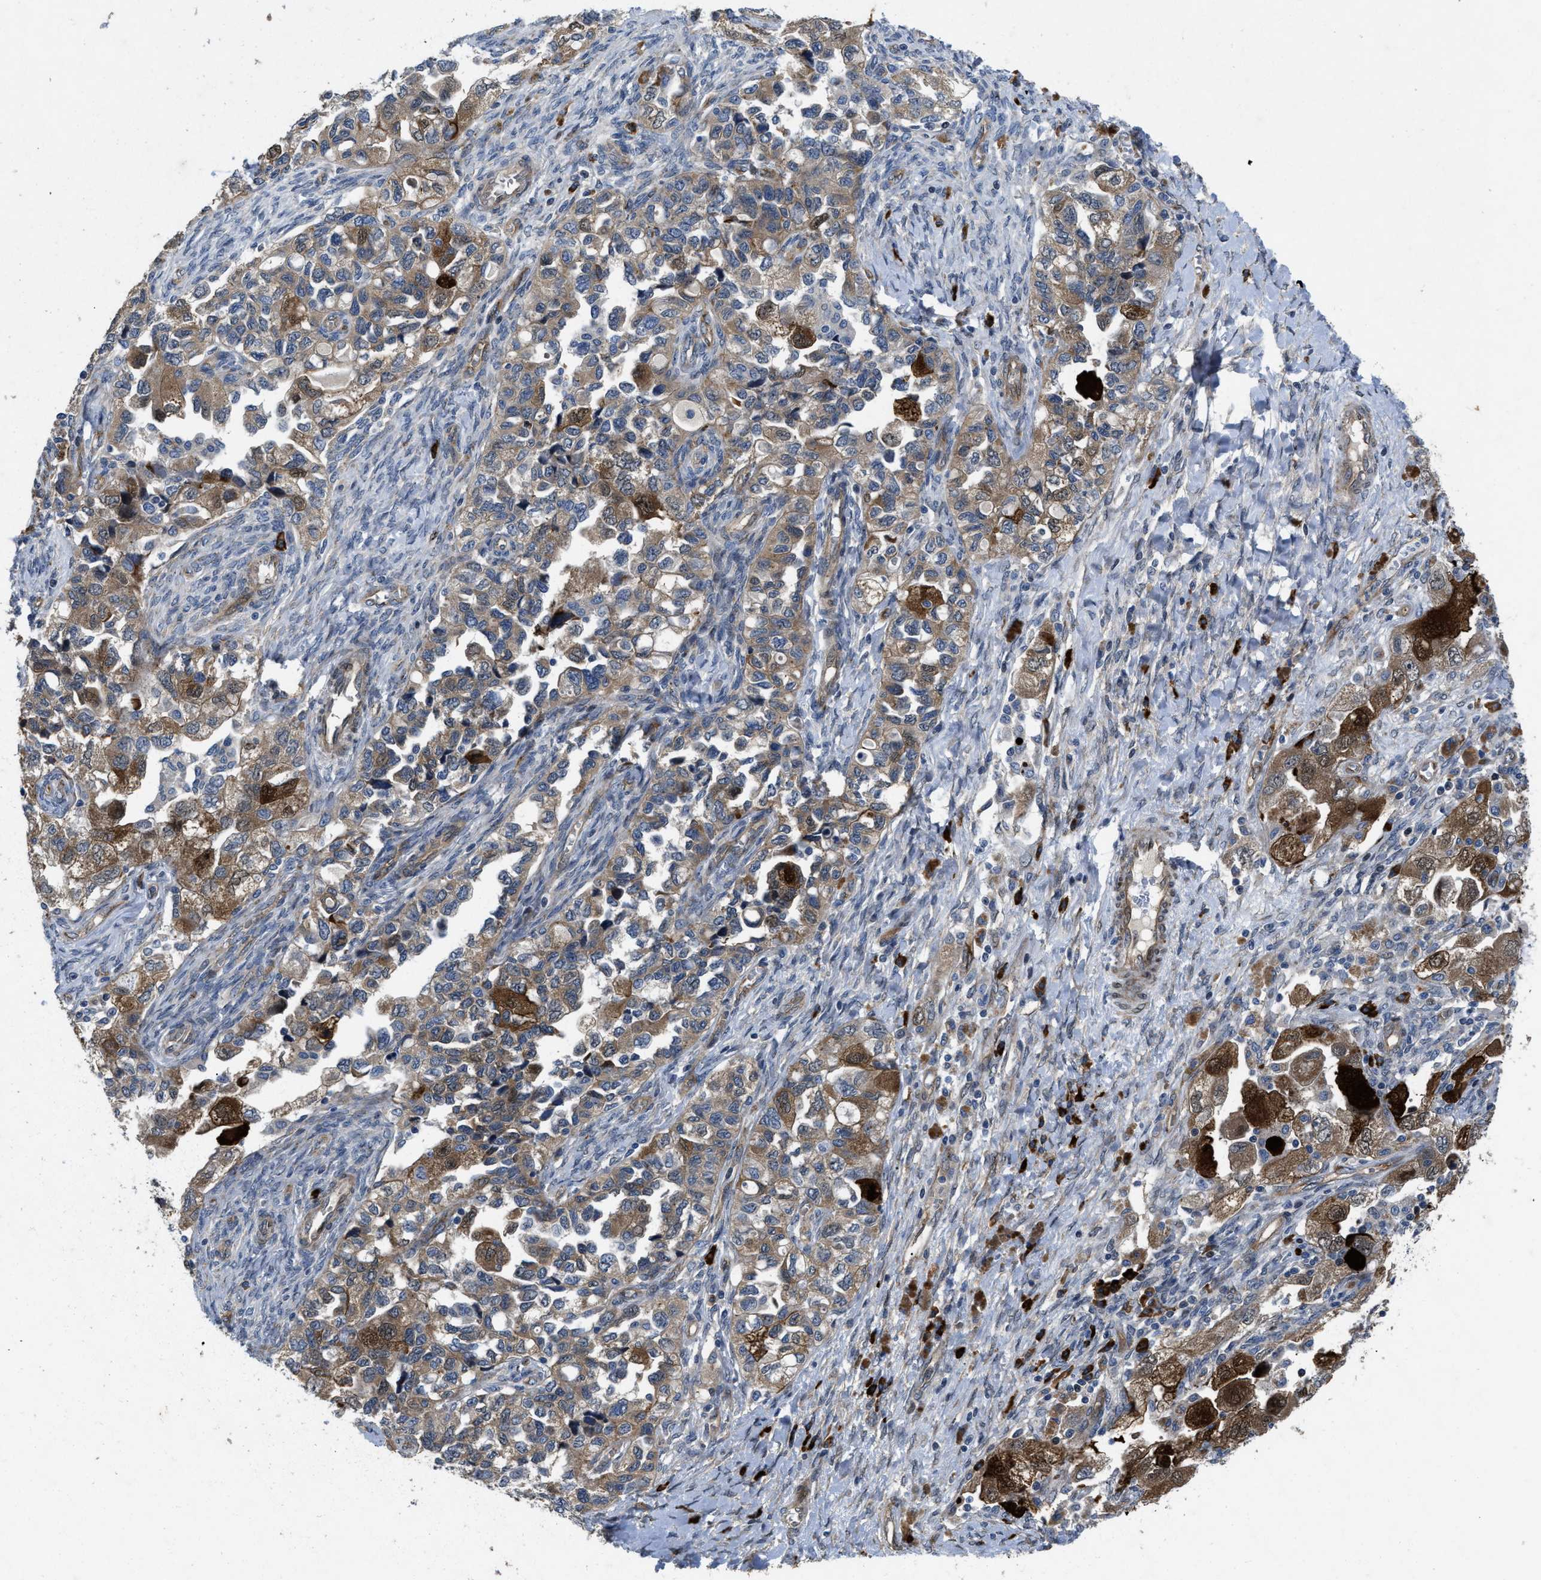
{"staining": {"intensity": "moderate", "quantity": ">75%", "location": "cytoplasmic/membranous,nuclear"}, "tissue": "ovarian cancer", "cell_type": "Tumor cells", "image_type": "cancer", "snomed": [{"axis": "morphology", "description": "Carcinoma, NOS"}, {"axis": "morphology", "description": "Cystadenocarcinoma, serous, NOS"}, {"axis": "topography", "description": "Ovary"}], "caption": "A brown stain shows moderate cytoplasmic/membranous and nuclear expression of a protein in ovarian cancer (serous cystadenocarcinoma) tumor cells.", "gene": "HSPA12B", "patient": {"sex": "female", "age": 69}}